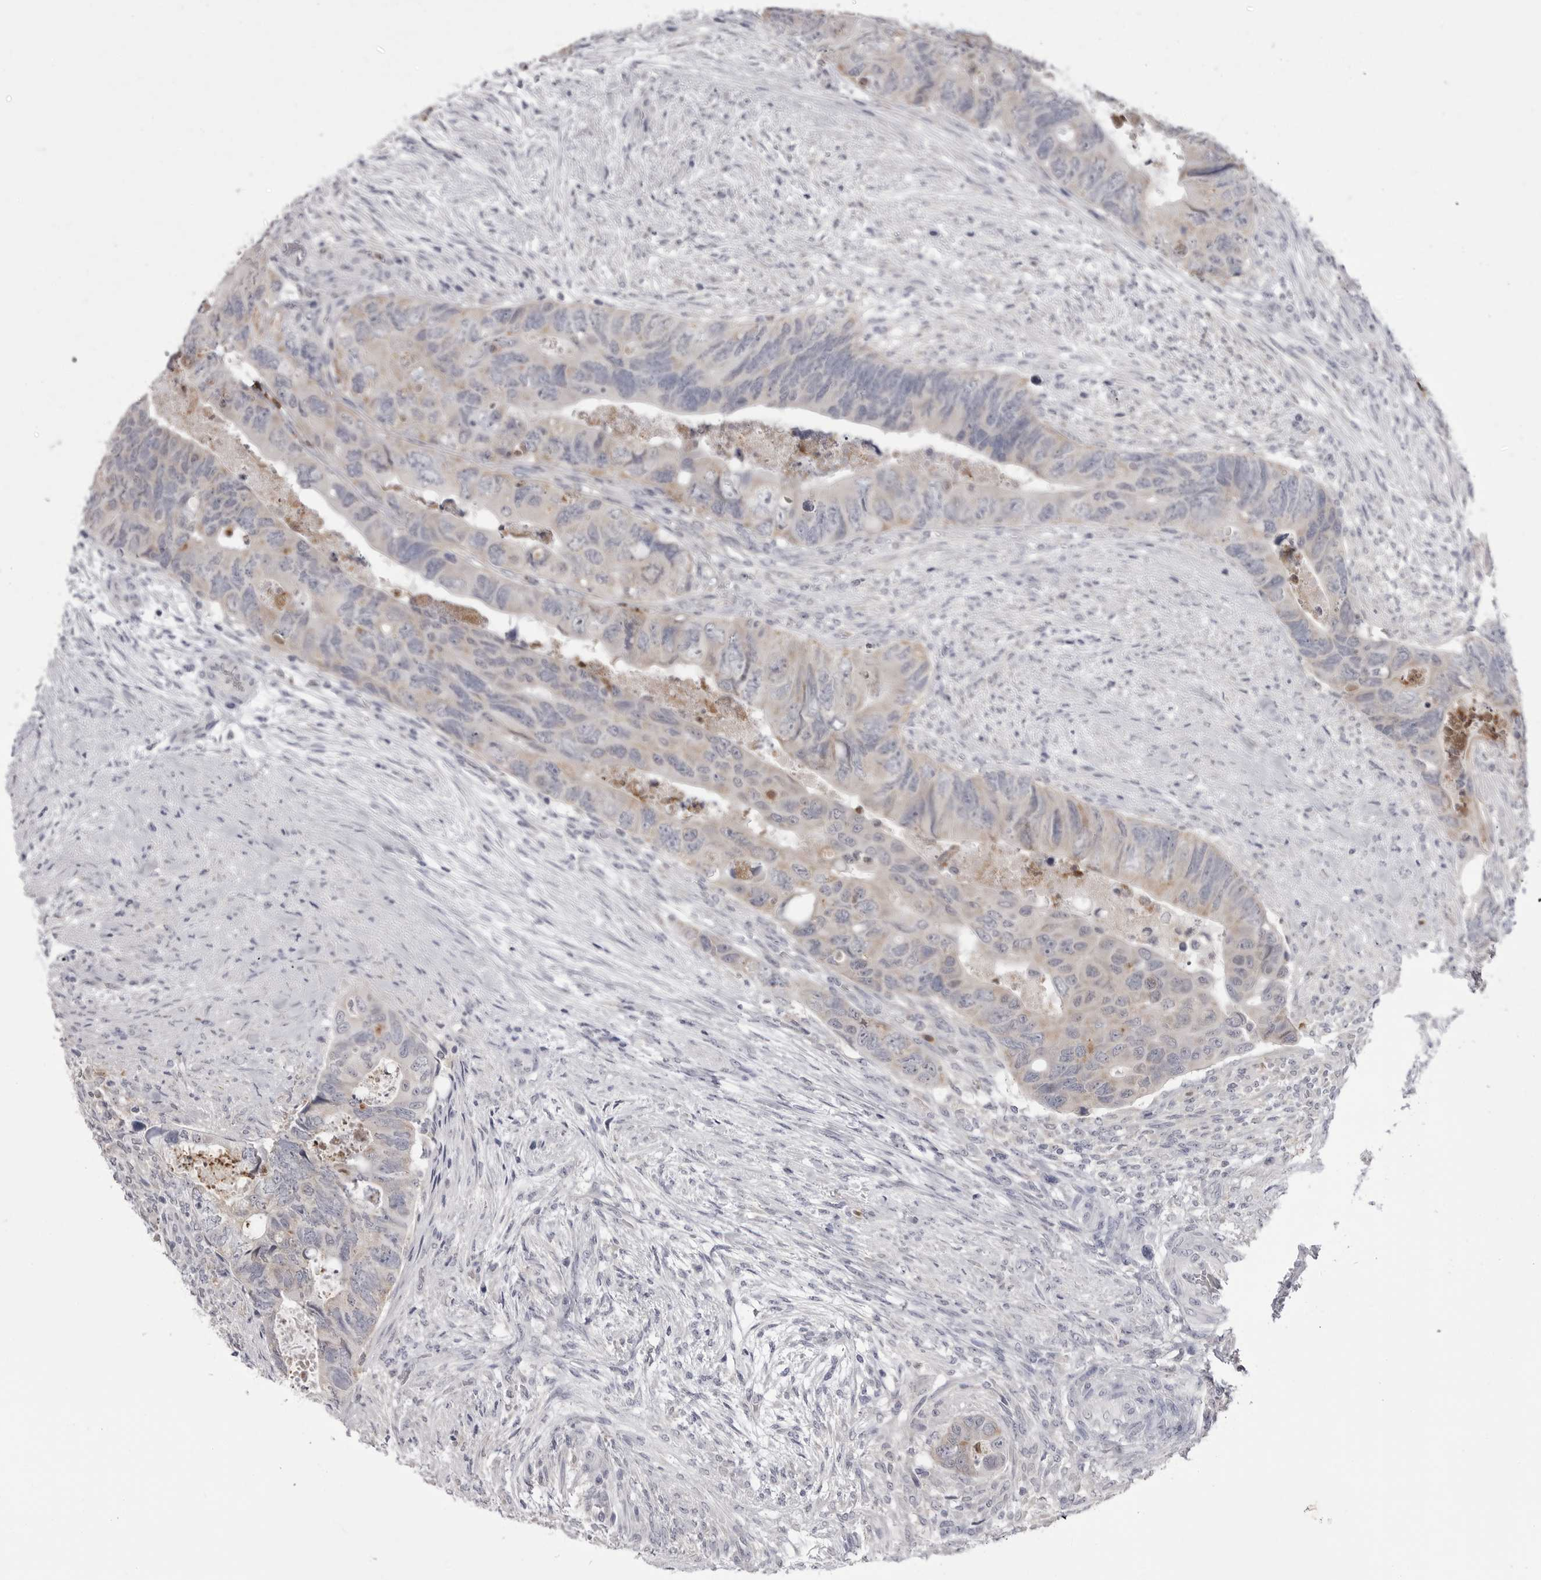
{"staining": {"intensity": "negative", "quantity": "none", "location": "none"}, "tissue": "colorectal cancer", "cell_type": "Tumor cells", "image_type": "cancer", "snomed": [{"axis": "morphology", "description": "Adenocarcinoma, NOS"}, {"axis": "topography", "description": "Rectum"}], "caption": "Human adenocarcinoma (colorectal) stained for a protein using IHC displays no staining in tumor cells.", "gene": "STAP2", "patient": {"sex": "male", "age": 63}}